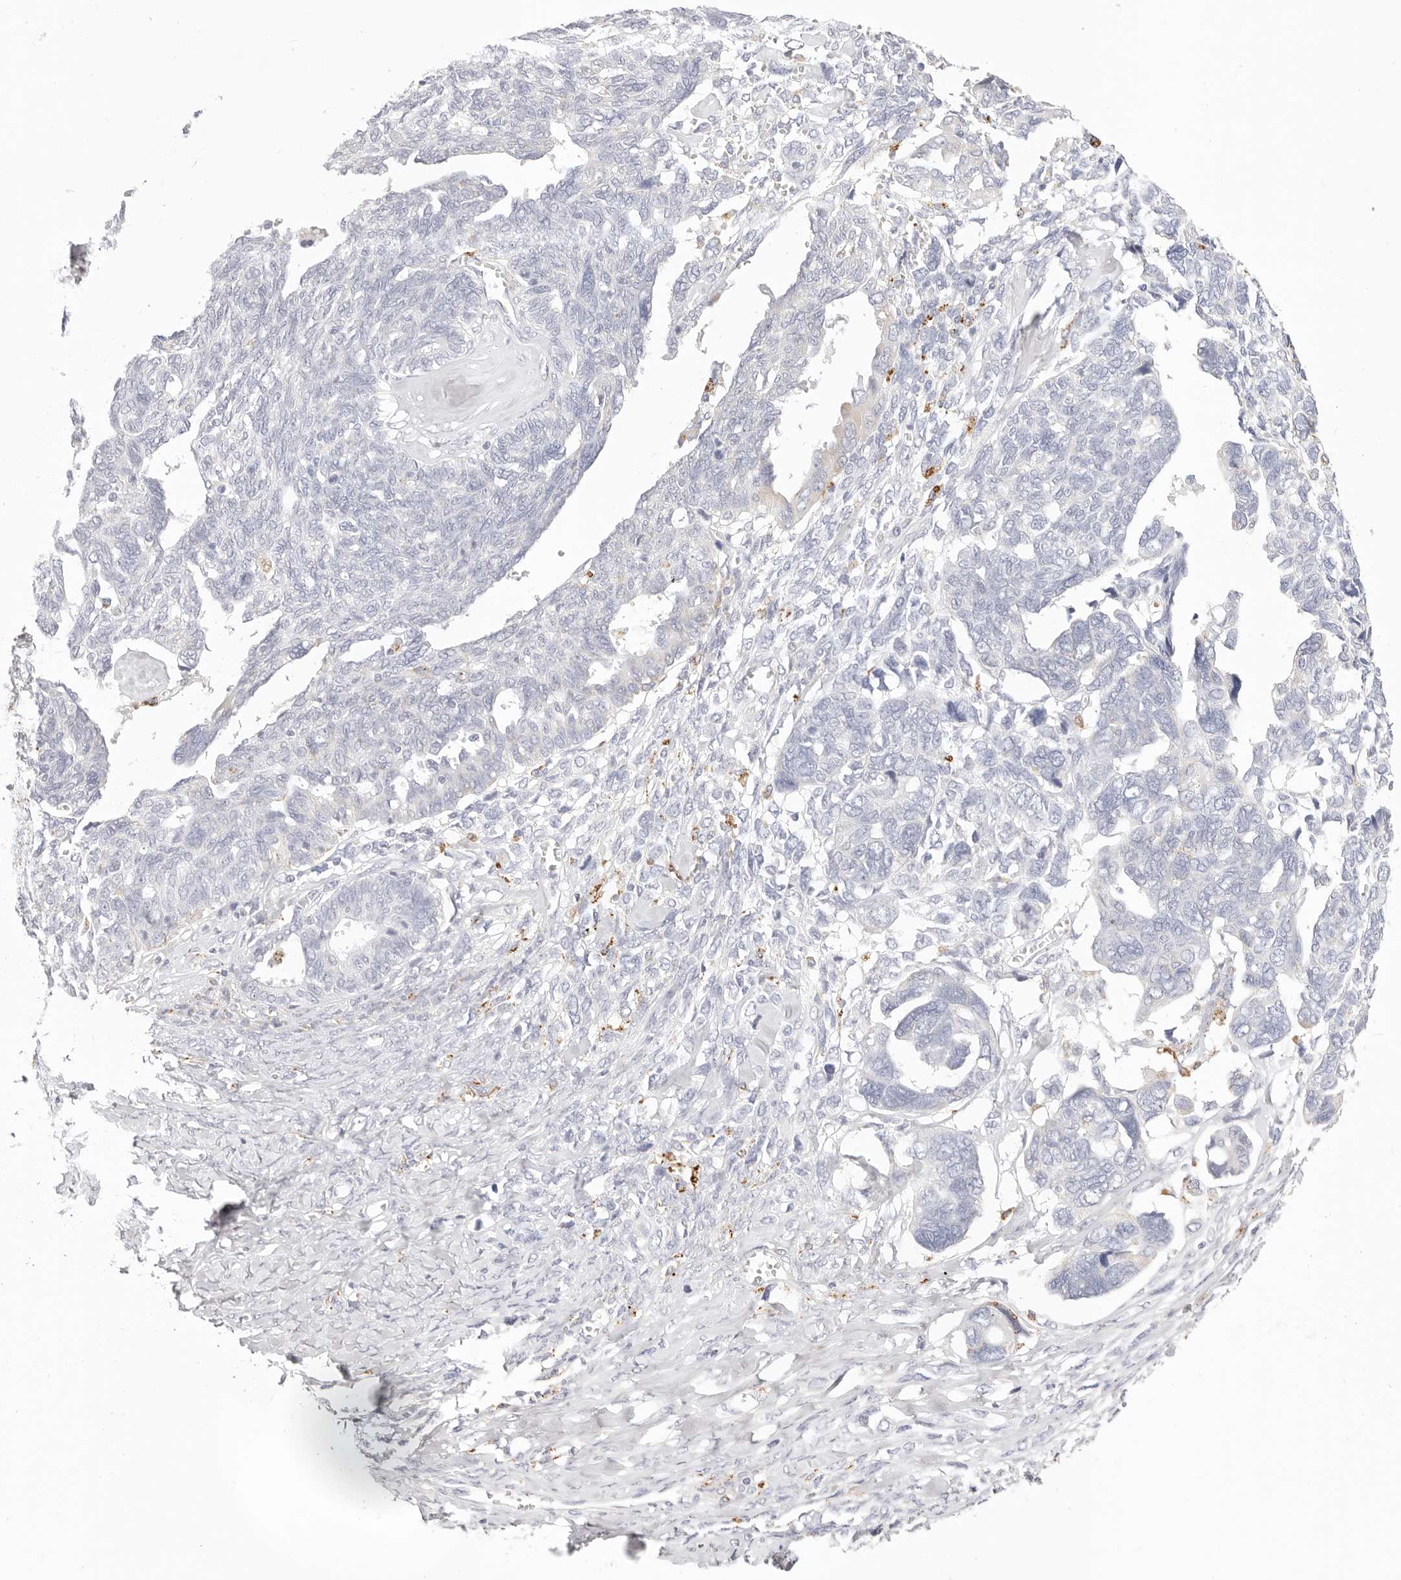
{"staining": {"intensity": "negative", "quantity": "none", "location": "none"}, "tissue": "ovarian cancer", "cell_type": "Tumor cells", "image_type": "cancer", "snomed": [{"axis": "morphology", "description": "Cystadenocarcinoma, serous, NOS"}, {"axis": "topography", "description": "Ovary"}], "caption": "This is an immunohistochemistry photomicrograph of human ovarian cancer. There is no positivity in tumor cells.", "gene": "STKLD1", "patient": {"sex": "female", "age": 79}}